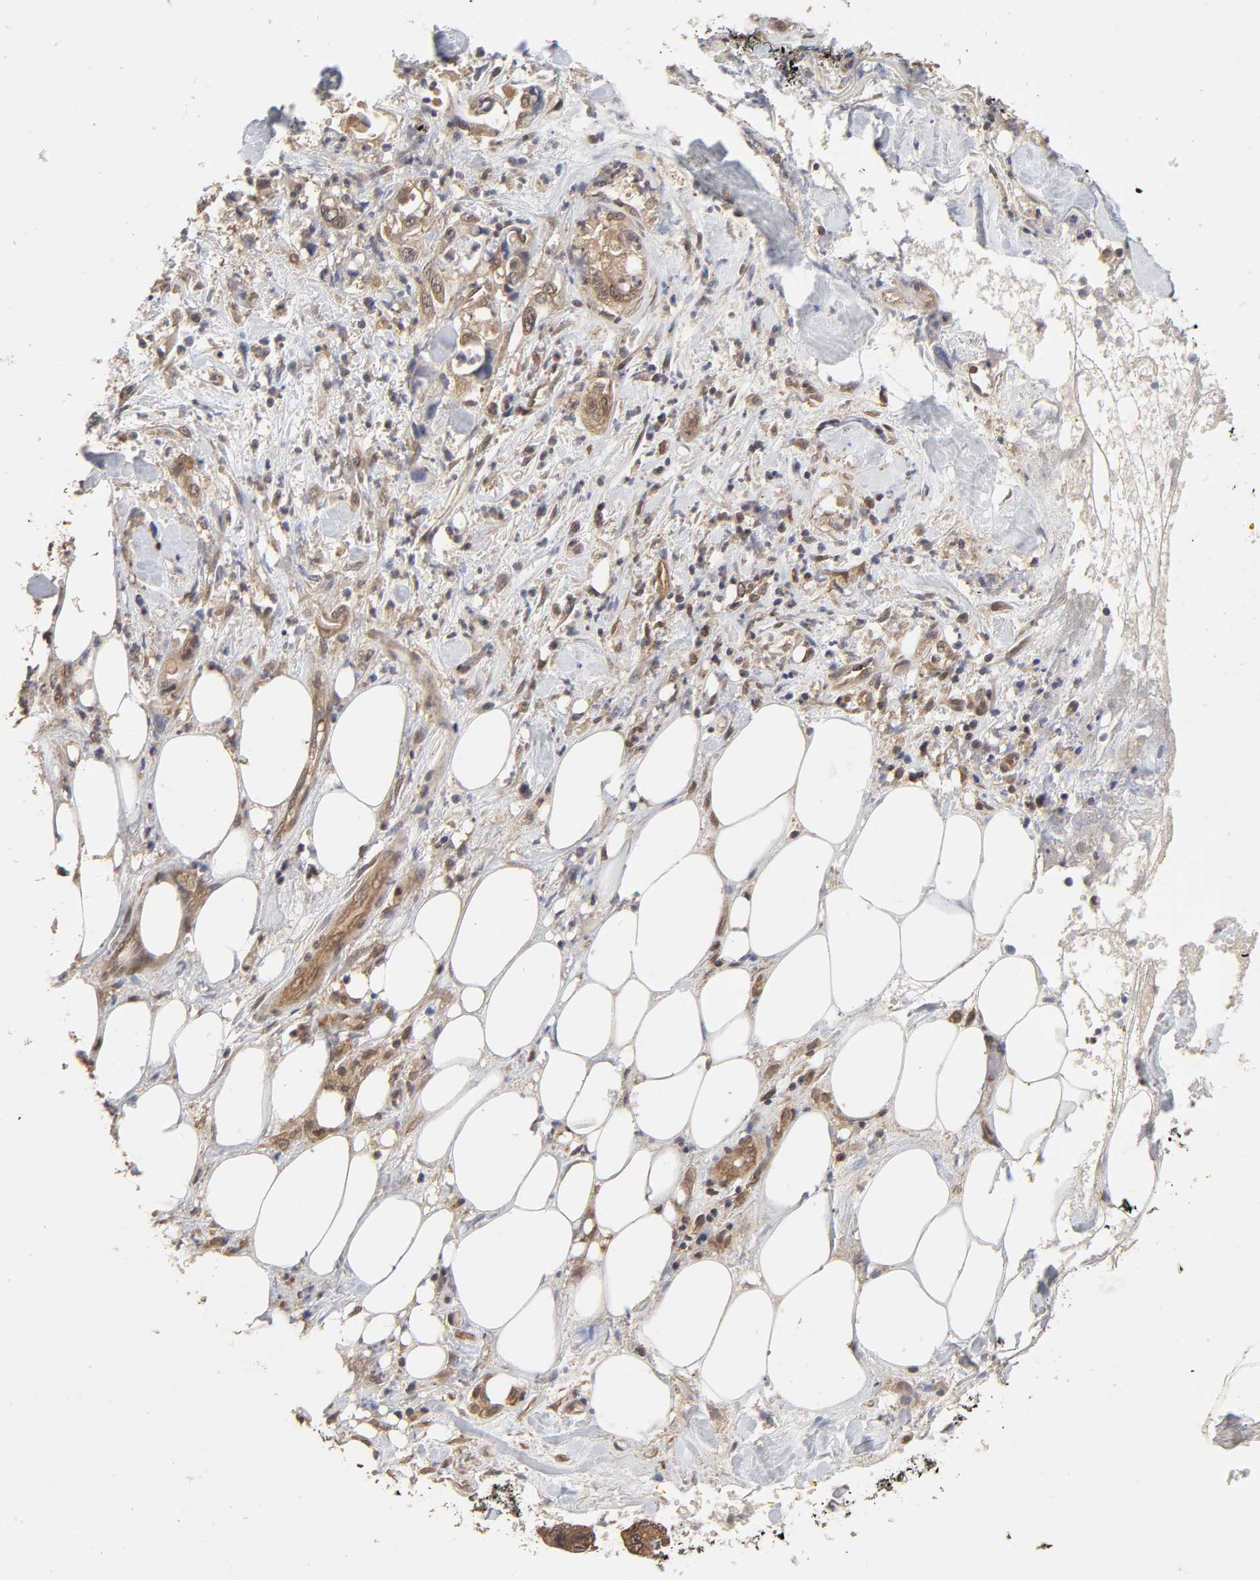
{"staining": {"intensity": "moderate", "quantity": ">75%", "location": "cytoplasmic/membranous"}, "tissue": "pancreatic cancer", "cell_type": "Tumor cells", "image_type": "cancer", "snomed": [{"axis": "morphology", "description": "Adenocarcinoma, NOS"}, {"axis": "topography", "description": "Pancreas"}], "caption": "Protein staining of adenocarcinoma (pancreatic) tissue displays moderate cytoplasmic/membranous positivity in approximately >75% of tumor cells.", "gene": "MAPK1", "patient": {"sex": "male", "age": 70}}